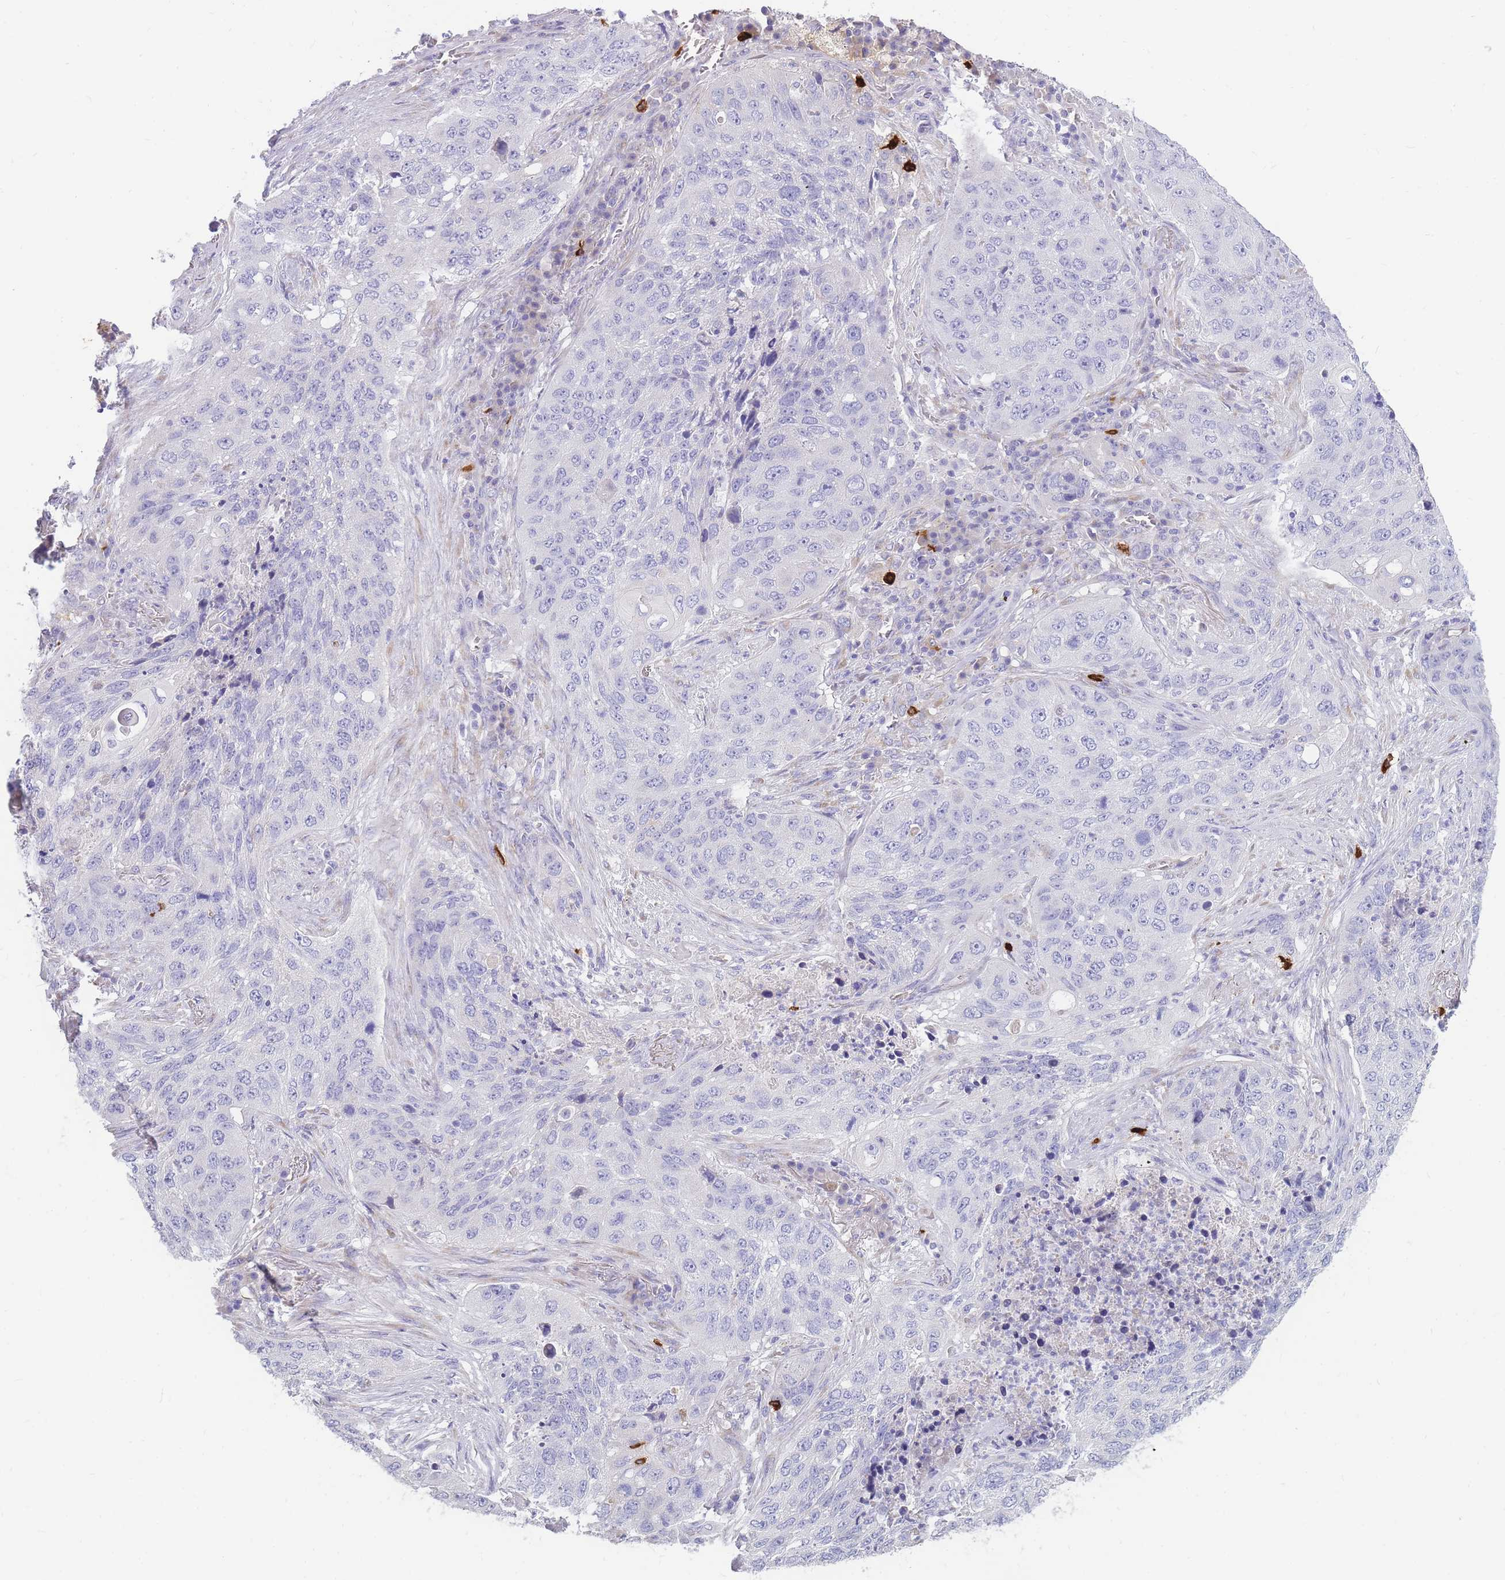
{"staining": {"intensity": "negative", "quantity": "none", "location": "none"}, "tissue": "lung cancer", "cell_type": "Tumor cells", "image_type": "cancer", "snomed": [{"axis": "morphology", "description": "Squamous cell carcinoma, NOS"}, {"axis": "topography", "description": "Lung"}], "caption": "Human lung squamous cell carcinoma stained for a protein using immunohistochemistry (IHC) exhibits no expression in tumor cells.", "gene": "TPSD1", "patient": {"sex": "female", "age": 63}}